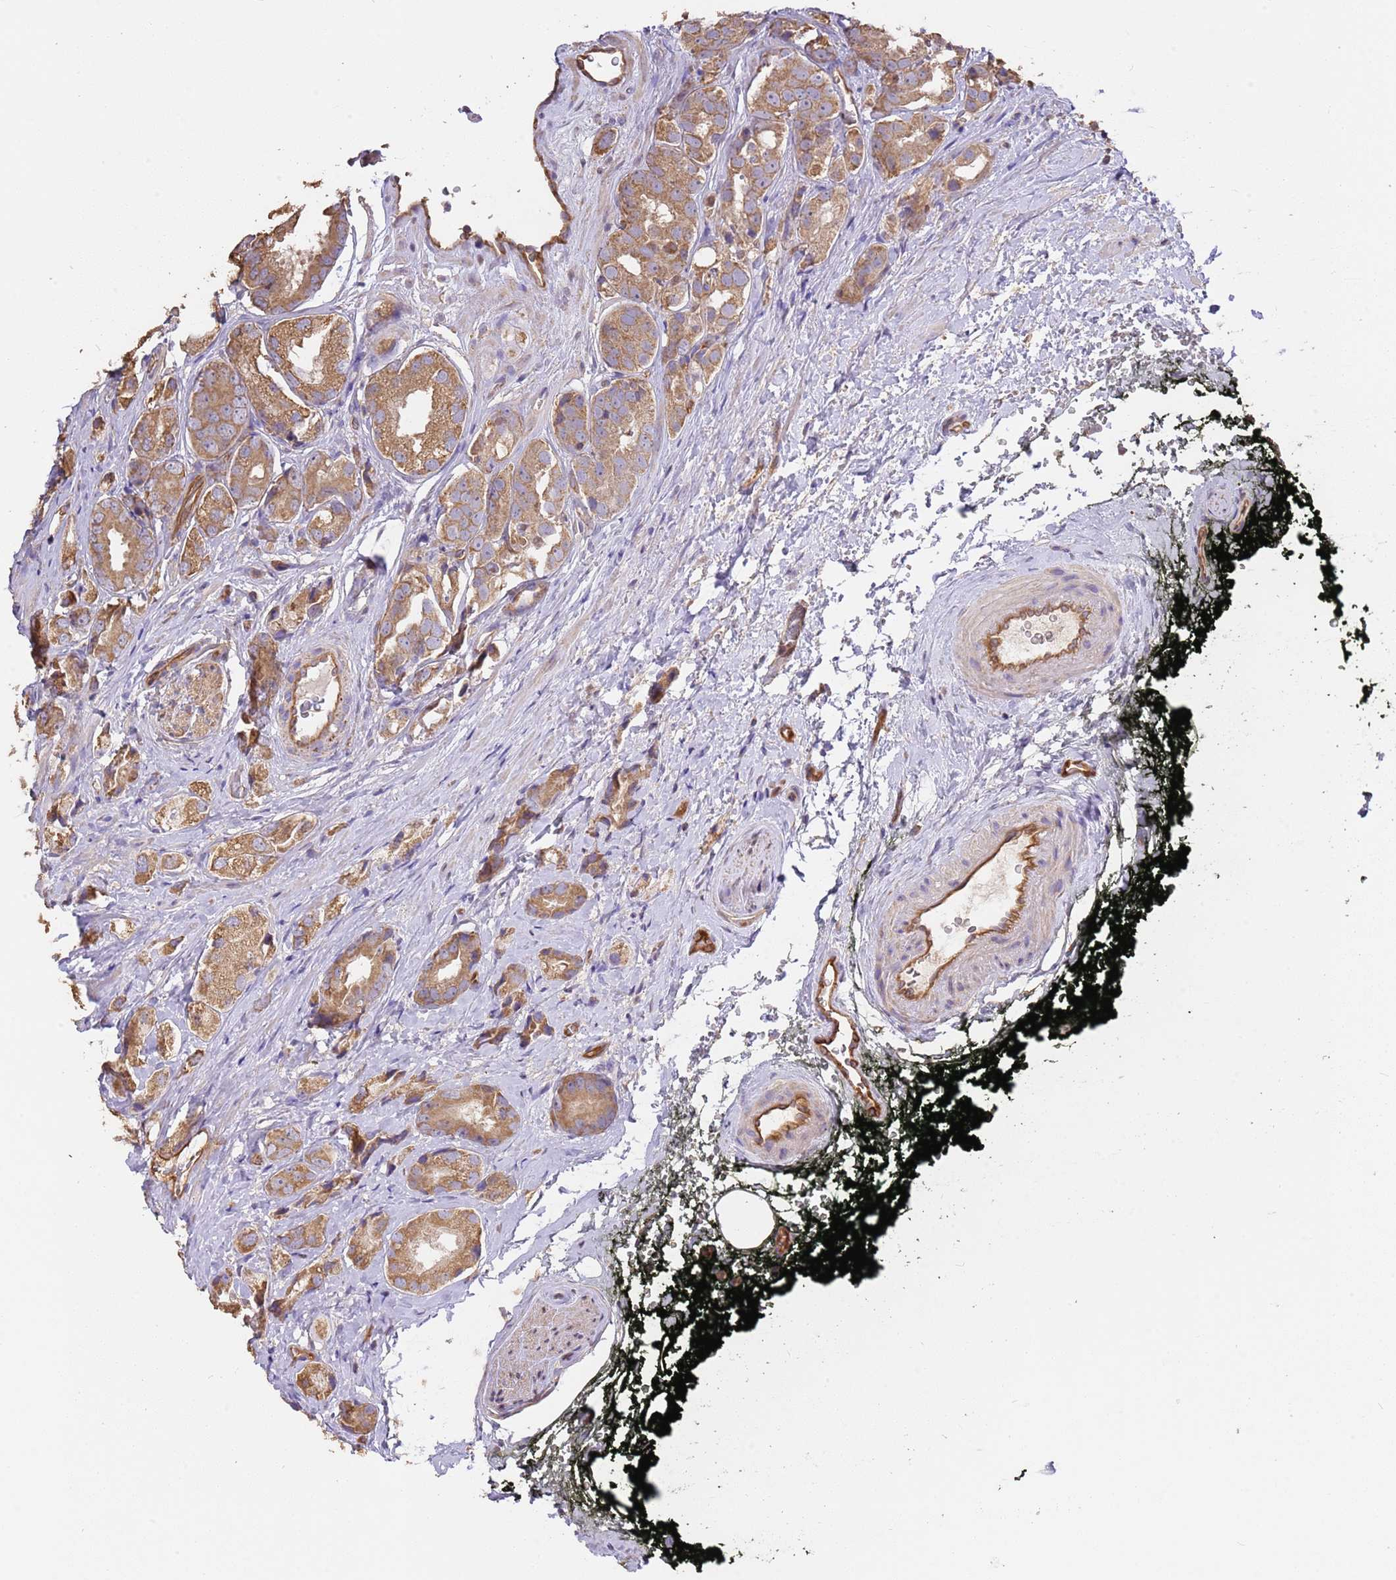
{"staining": {"intensity": "moderate", "quantity": ">75%", "location": "cytoplasmic/membranous"}, "tissue": "prostate cancer", "cell_type": "Tumor cells", "image_type": "cancer", "snomed": [{"axis": "morphology", "description": "Adenocarcinoma, High grade"}, {"axis": "topography", "description": "Prostate"}], "caption": "Immunohistochemical staining of human prostate cancer (adenocarcinoma (high-grade)) demonstrates medium levels of moderate cytoplasmic/membranous staining in about >75% of tumor cells. The staining was performed using DAB to visualize the protein expression in brown, while the nuclei were stained in blue with hematoxylin (Magnification: 20x).", "gene": "DOCK9", "patient": {"sex": "male", "age": 71}}